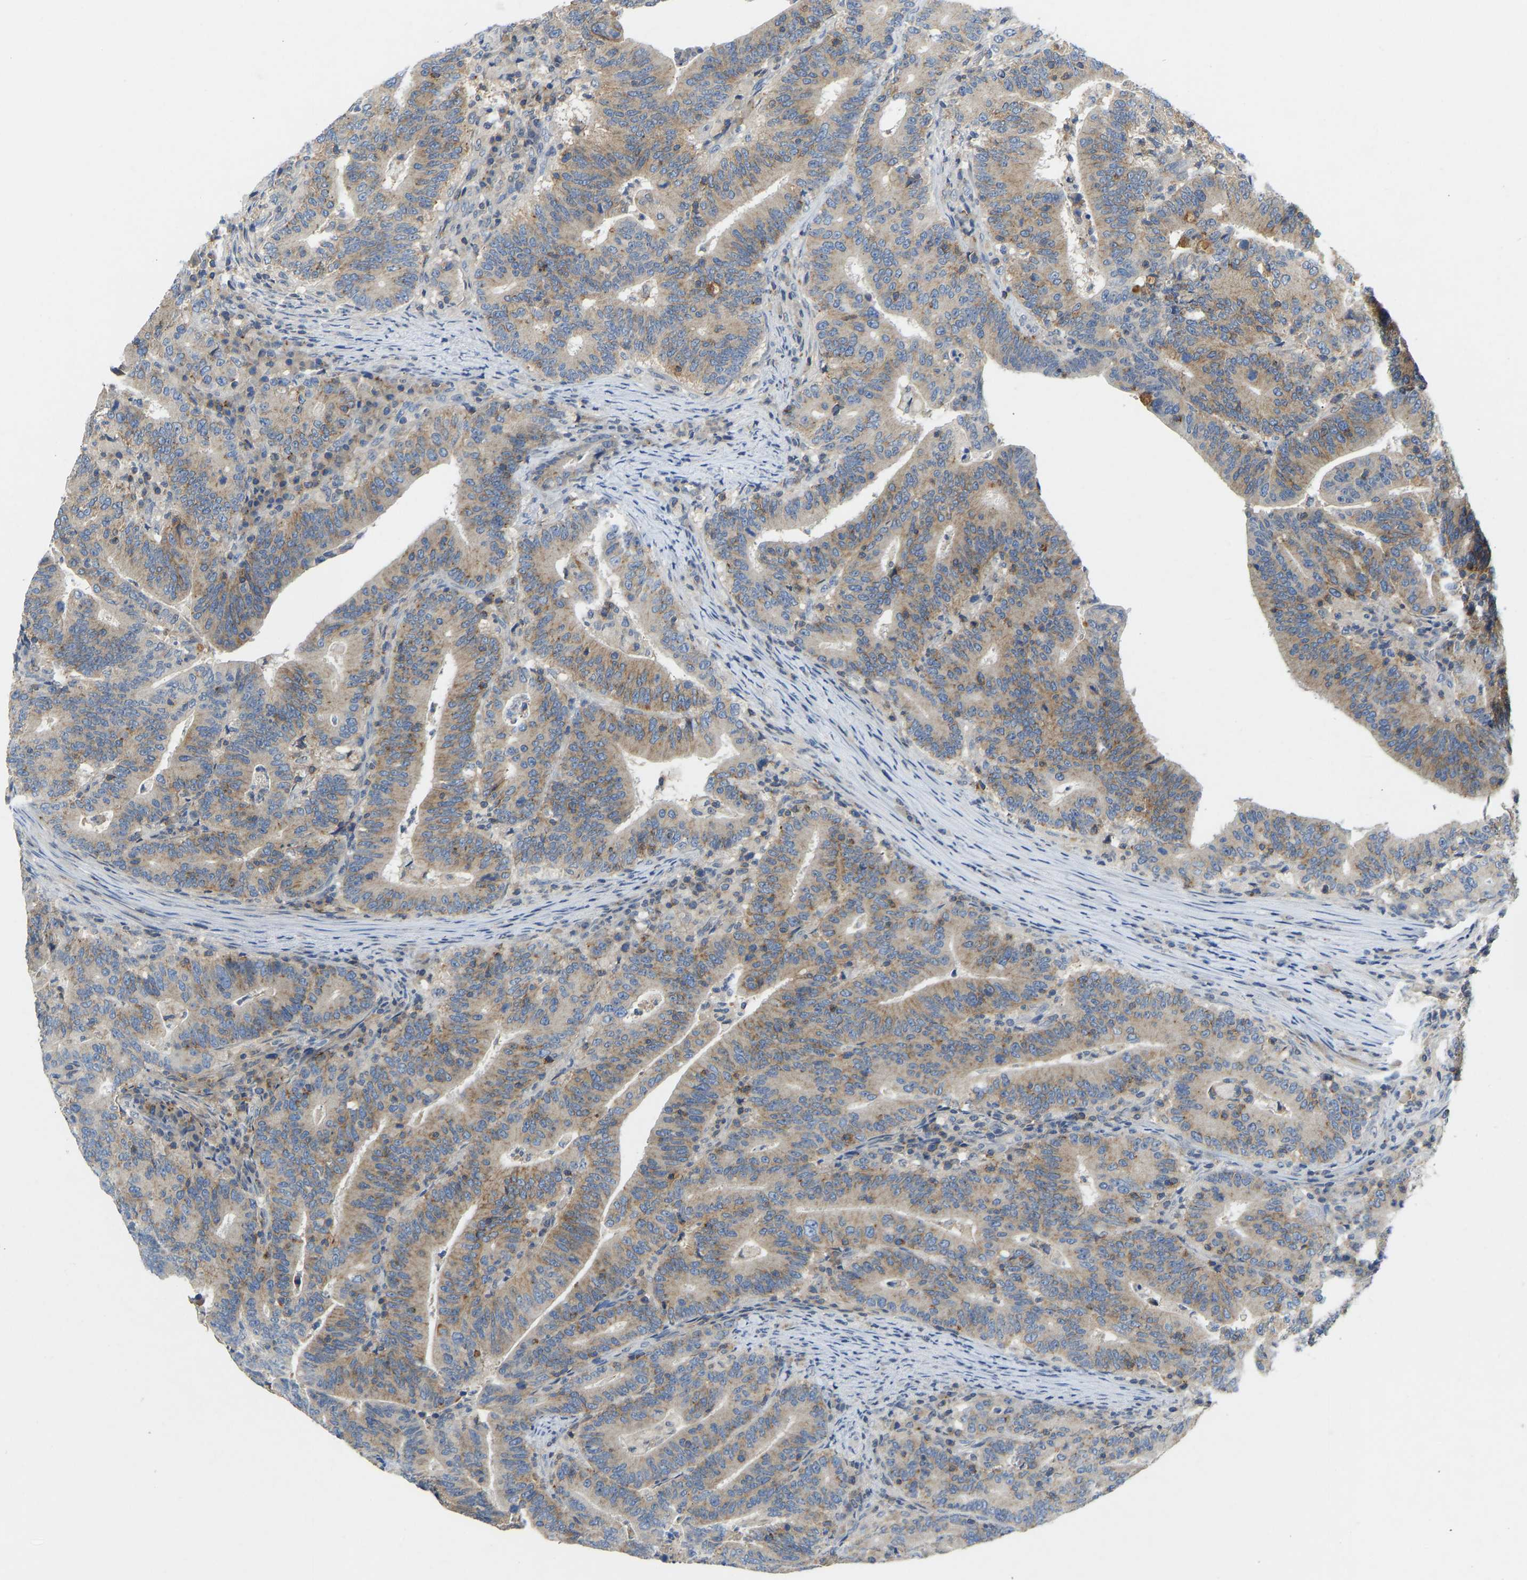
{"staining": {"intensity": "moderate", "quantity": ">75%", "location": "cytoplasmic/membranous"}, "tissue": "colorectal cancer", "cell_type": "Tumor cells", "image_type": "cancer", "snomed": [{"axis": "morphology", "description": "Adenocarcinoma, NOS"}, {"axis": "topography", "description": "Colon"}], "caption": "This is an image of immunohistochemistry staining of colorectal cancer, which shows moderate staining in the cytoplasmic/membranous of tumor cells.", "gene": "NDRG3", "patient": {"sex": "female", "age": 66}}